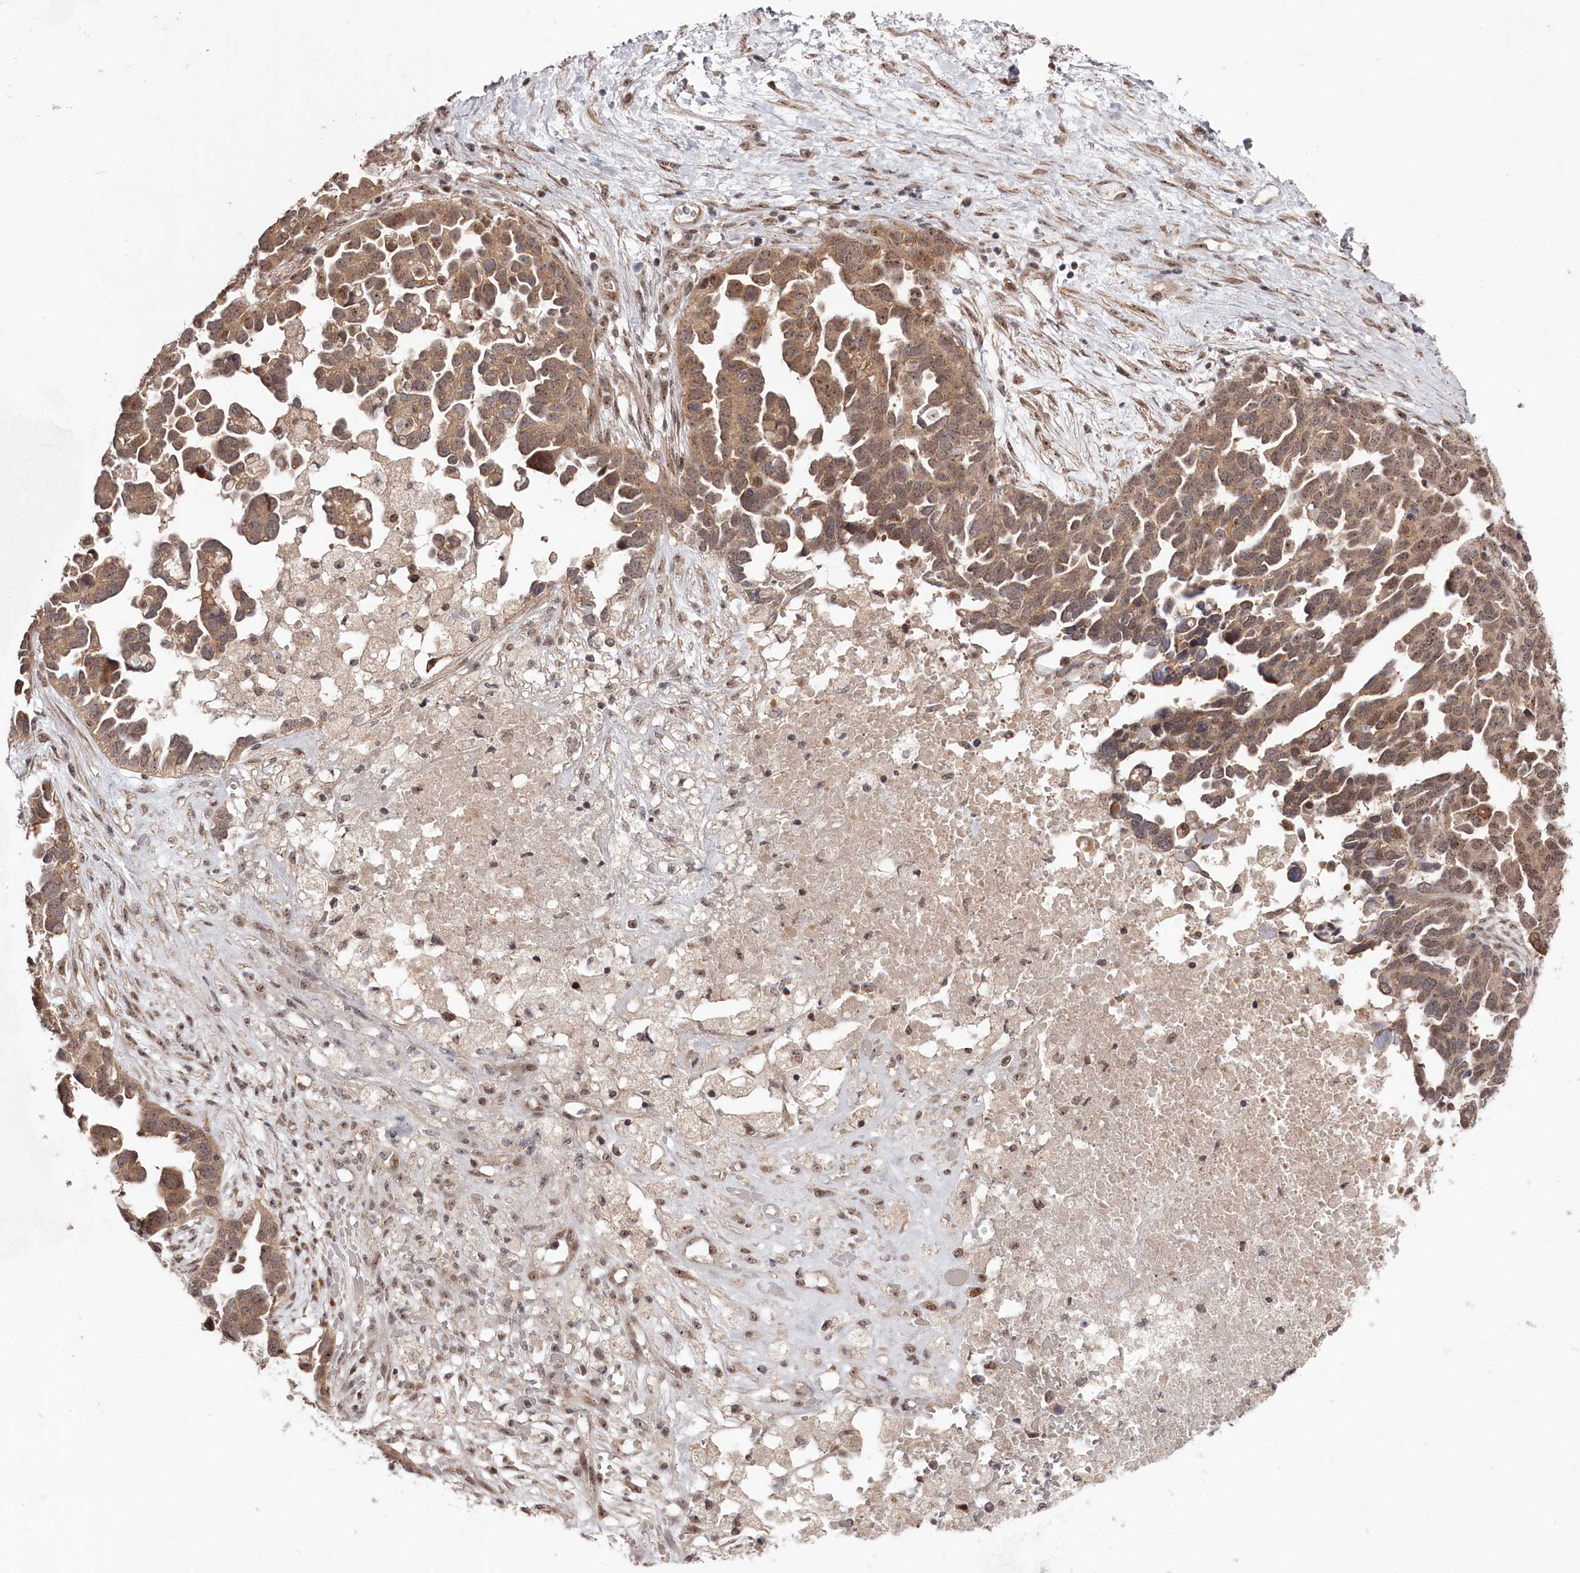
{"staining": {"intensity": "moderate", "quantity": ">75%", "location": "cytoplasmic/membranous,nuclear"}, "tissue": "ovarian cancer", "cell_type": "Tumor cells", "image_type": "cancer", "snomed": [{"axis": "morphology", "description": "Cystadenocarcinoma, serous, NOS"}, {"axis": "topography", "description": "Ovary"}], "caption": "Immunohistochemical staining of human ovarian cancer (serous cystadenocarcinoma) exhibits medium levels of moderate cytoplasmic/membranous and nuclear protein positivity in approximately >75% of tumor cells. (Stains: DAB in brown, nuclei in blue, Microscopy: brightfield microscopy at high magnification).", "gene": "EXOSC1", "patient": {"sex": "female", "age": 54}}